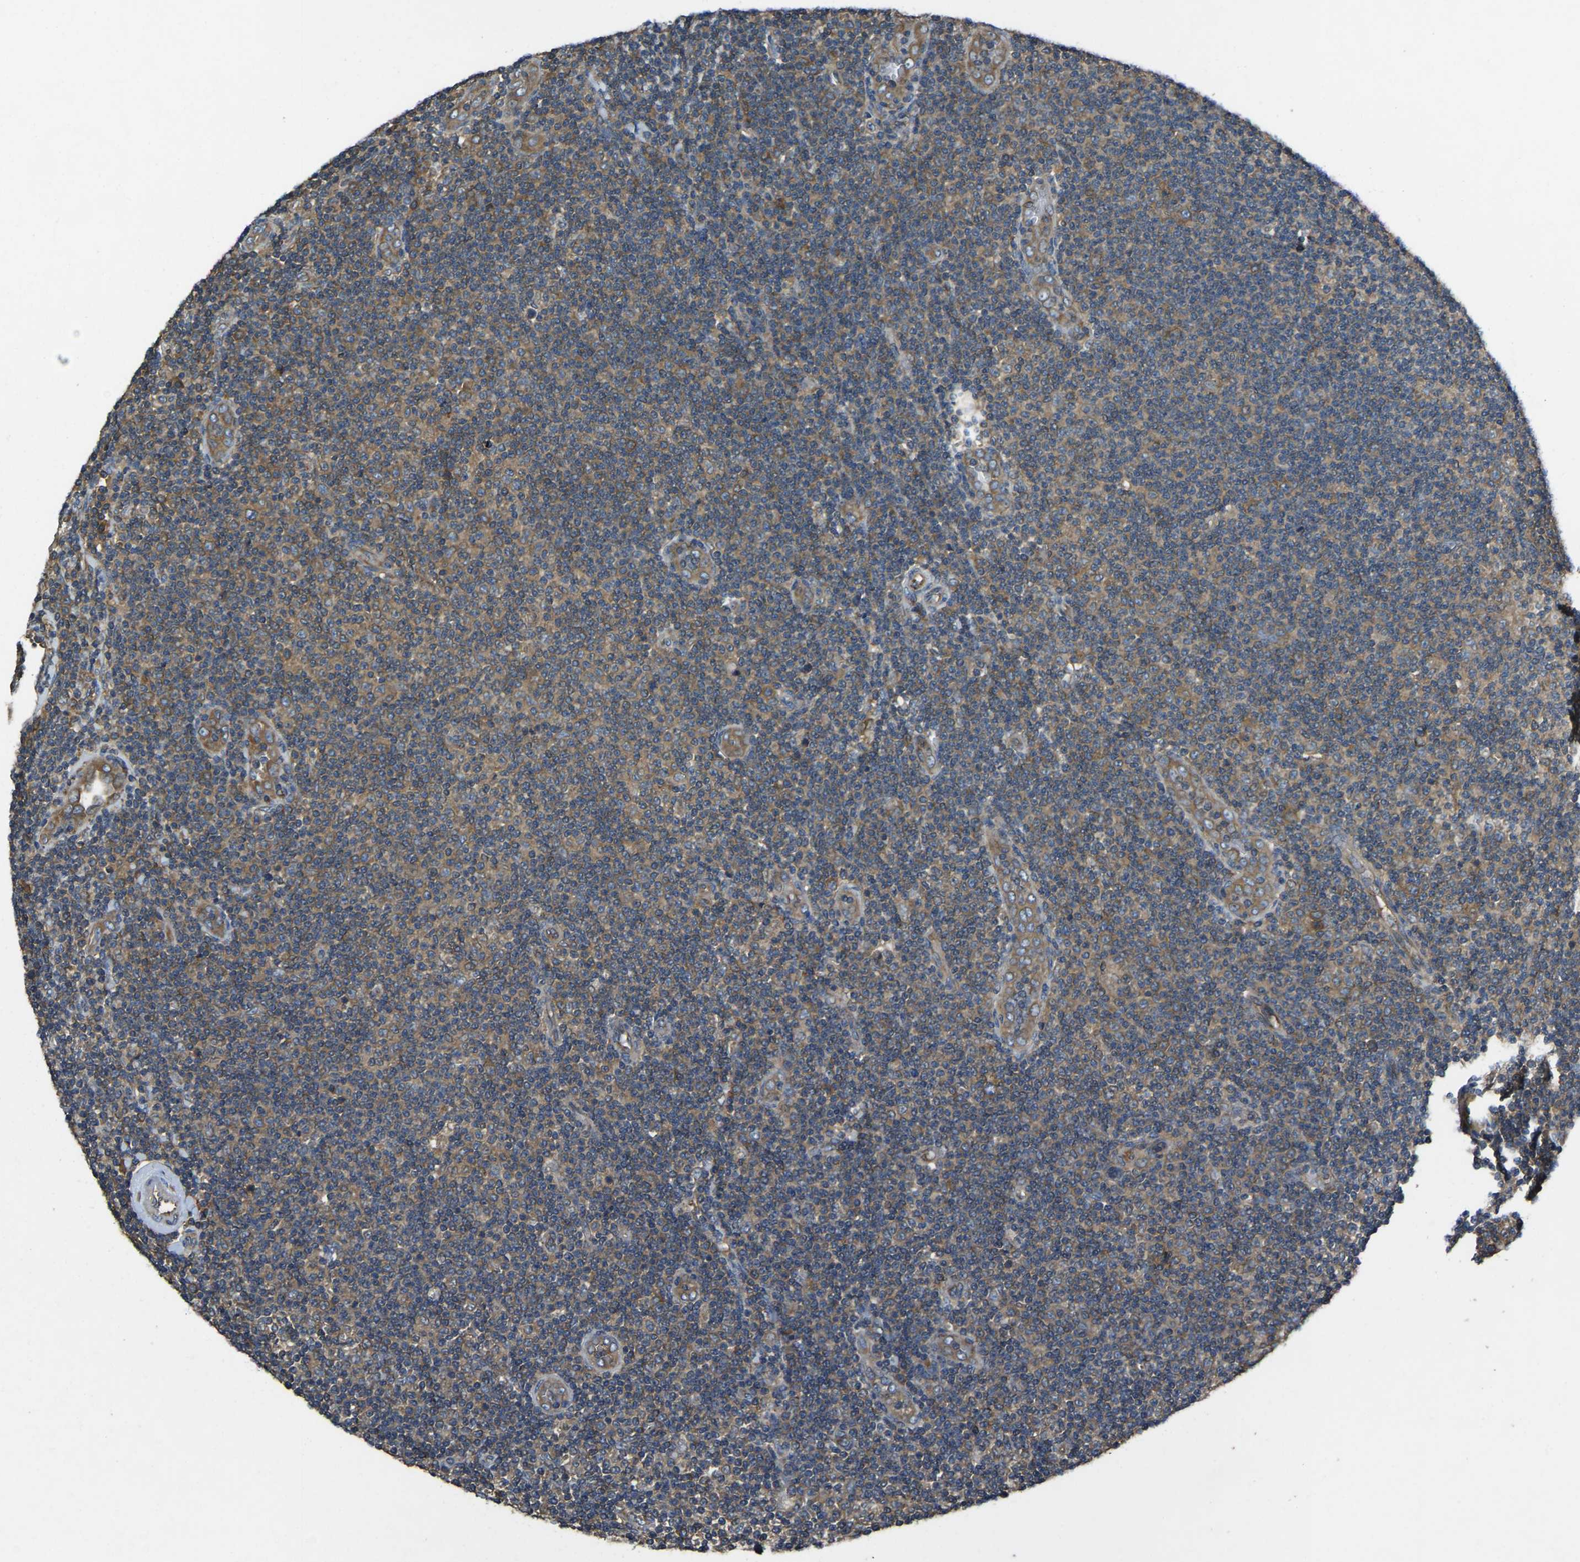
{"staining": {"intensity": "moderate", "quantity": ">75%", "location": "cytoplasmic/membranous"}, "tissue": "lymphoma", "cell_type": "Tumor cells", "image_type": "cancer", "snomed": [{"axis": "morphology", "description": "Malignant lymphoma, non-Hodgkin's type, Low grade"}, {"axis": "topography", "description": "Lymph node"}], "caption": "Immunohistochemical staining of low-grade malignant lymphoma, non-Hodgkin's type shows moderate cytoplasmic/membranous protein staining in about >75% of tumor cells. (DAB IHC, brown staining for protein, blue staining for nuclei).", "gene": "AIMP1", "patient": {"sex": "male", "age": 83}}